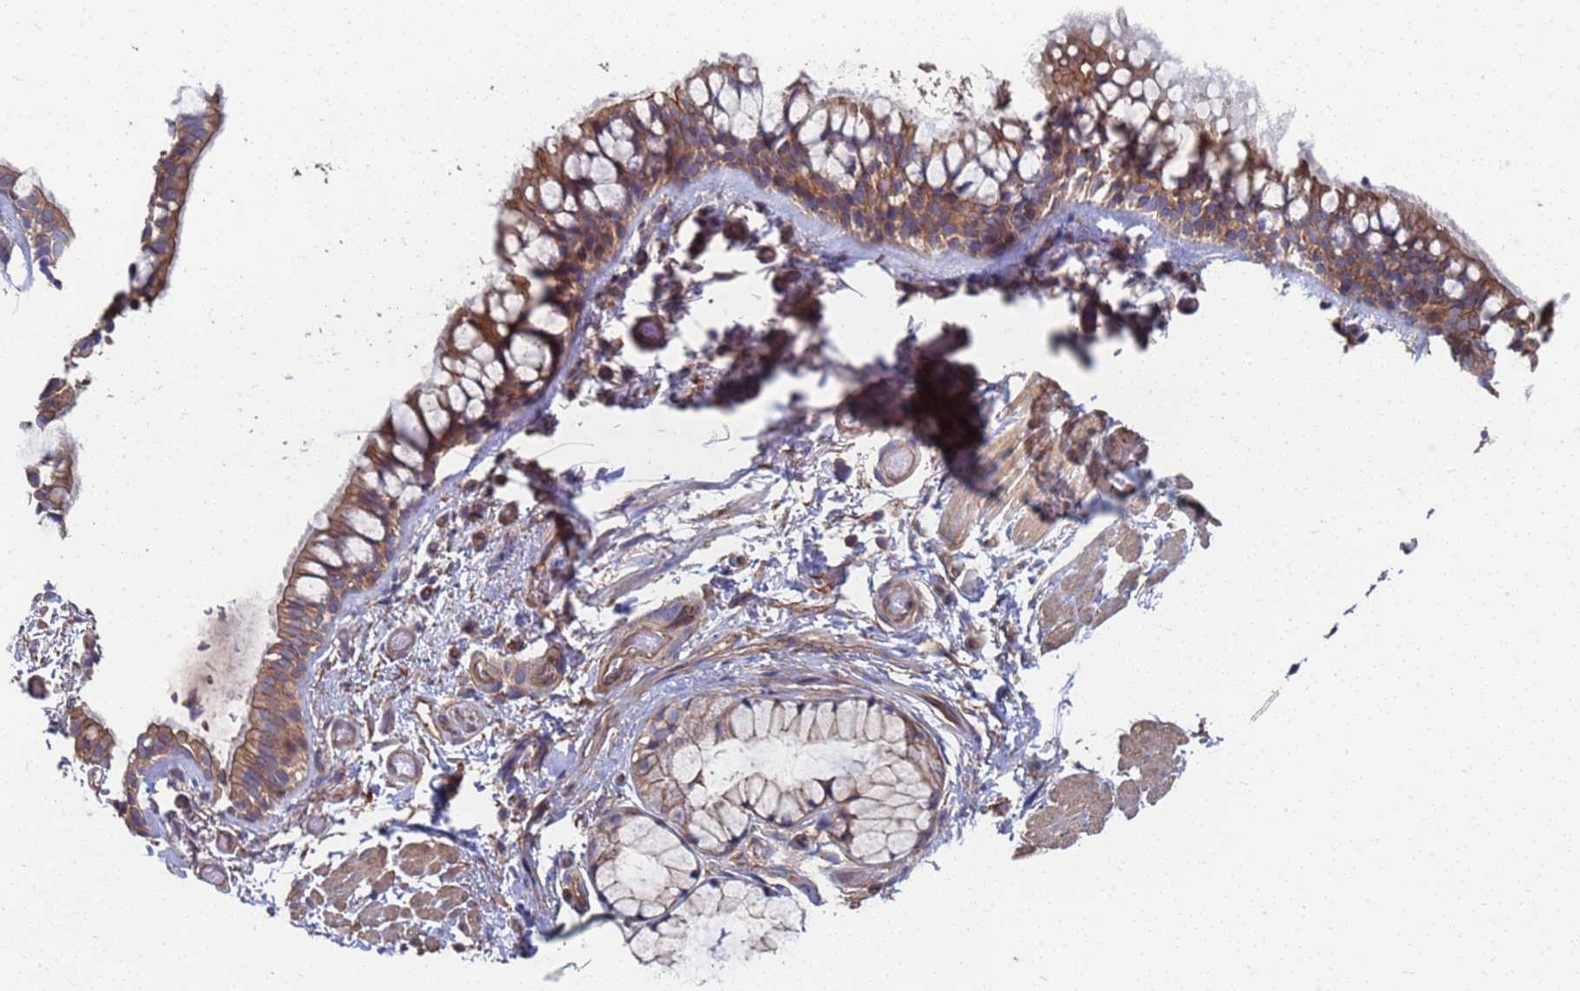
{"staining": {"intensity": "moderate", "quantity": ">75%", "location": "cytoplasmic/membranous"}, "tissue": "bronchus", "cell_type": "Respiratory epithelial cells", "image_type": "normal", "snomed": [{"axis": "morphology", "description": "Normal tissue, NOS"}, {"axis": "topography", "description": "Bronchus"}], "caption": "This histopathology image demonstrates normal bronchus stained with immunohistochemistry (IHC) to label a protein in brown. The cytoplasmic/membranous of respiratory epithelial cells show moderate positivity for the protein. Nuclei are counter-stained blue.", "gene": "NDUFAF6", "patient": {"sex": "male", "age": 65}}